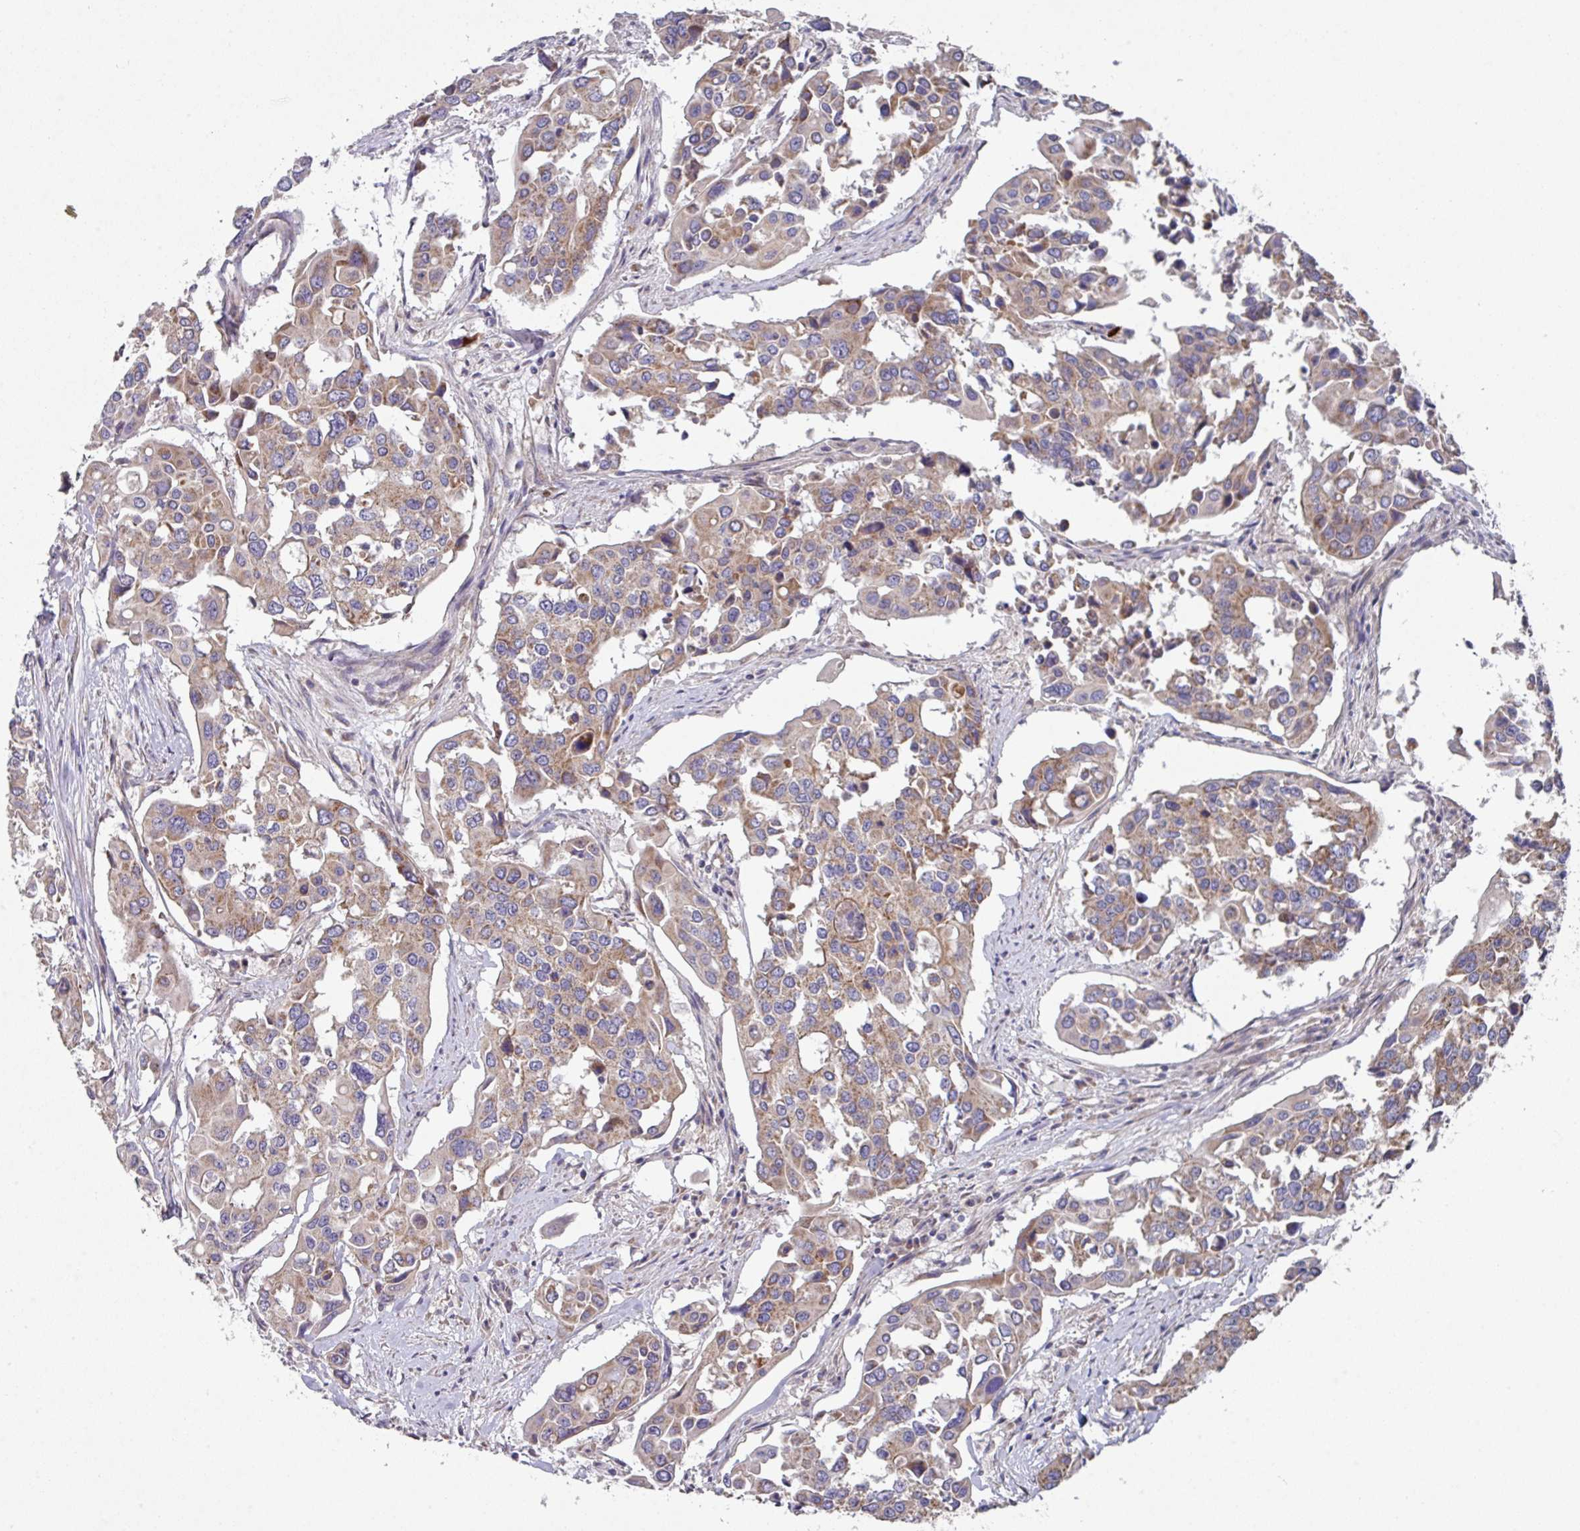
{"staining": {"intensity": "moderate", "quantity": ">75%", "location": "cytoplasmic/membranous"}, "tissue": "colorectal cancer", "cell_type": "Tumor cells", "image_type": "cancer", "snomed": [{"axis": "morphology", "description": "Adenocarcinoma, NOS"}, {"axis": "topography", "description": "Colon"}], "caption": "DAB (3,3'-diaminobenzidine) immunohistochemical staining of colorectal adenocarcinoma exhibits moderate cytoplasmic/membranous protein expression in approximately >75% of tumor cells.", "gene": "DCAF12L2", "patient": {"sex": "male", "age": 77}}